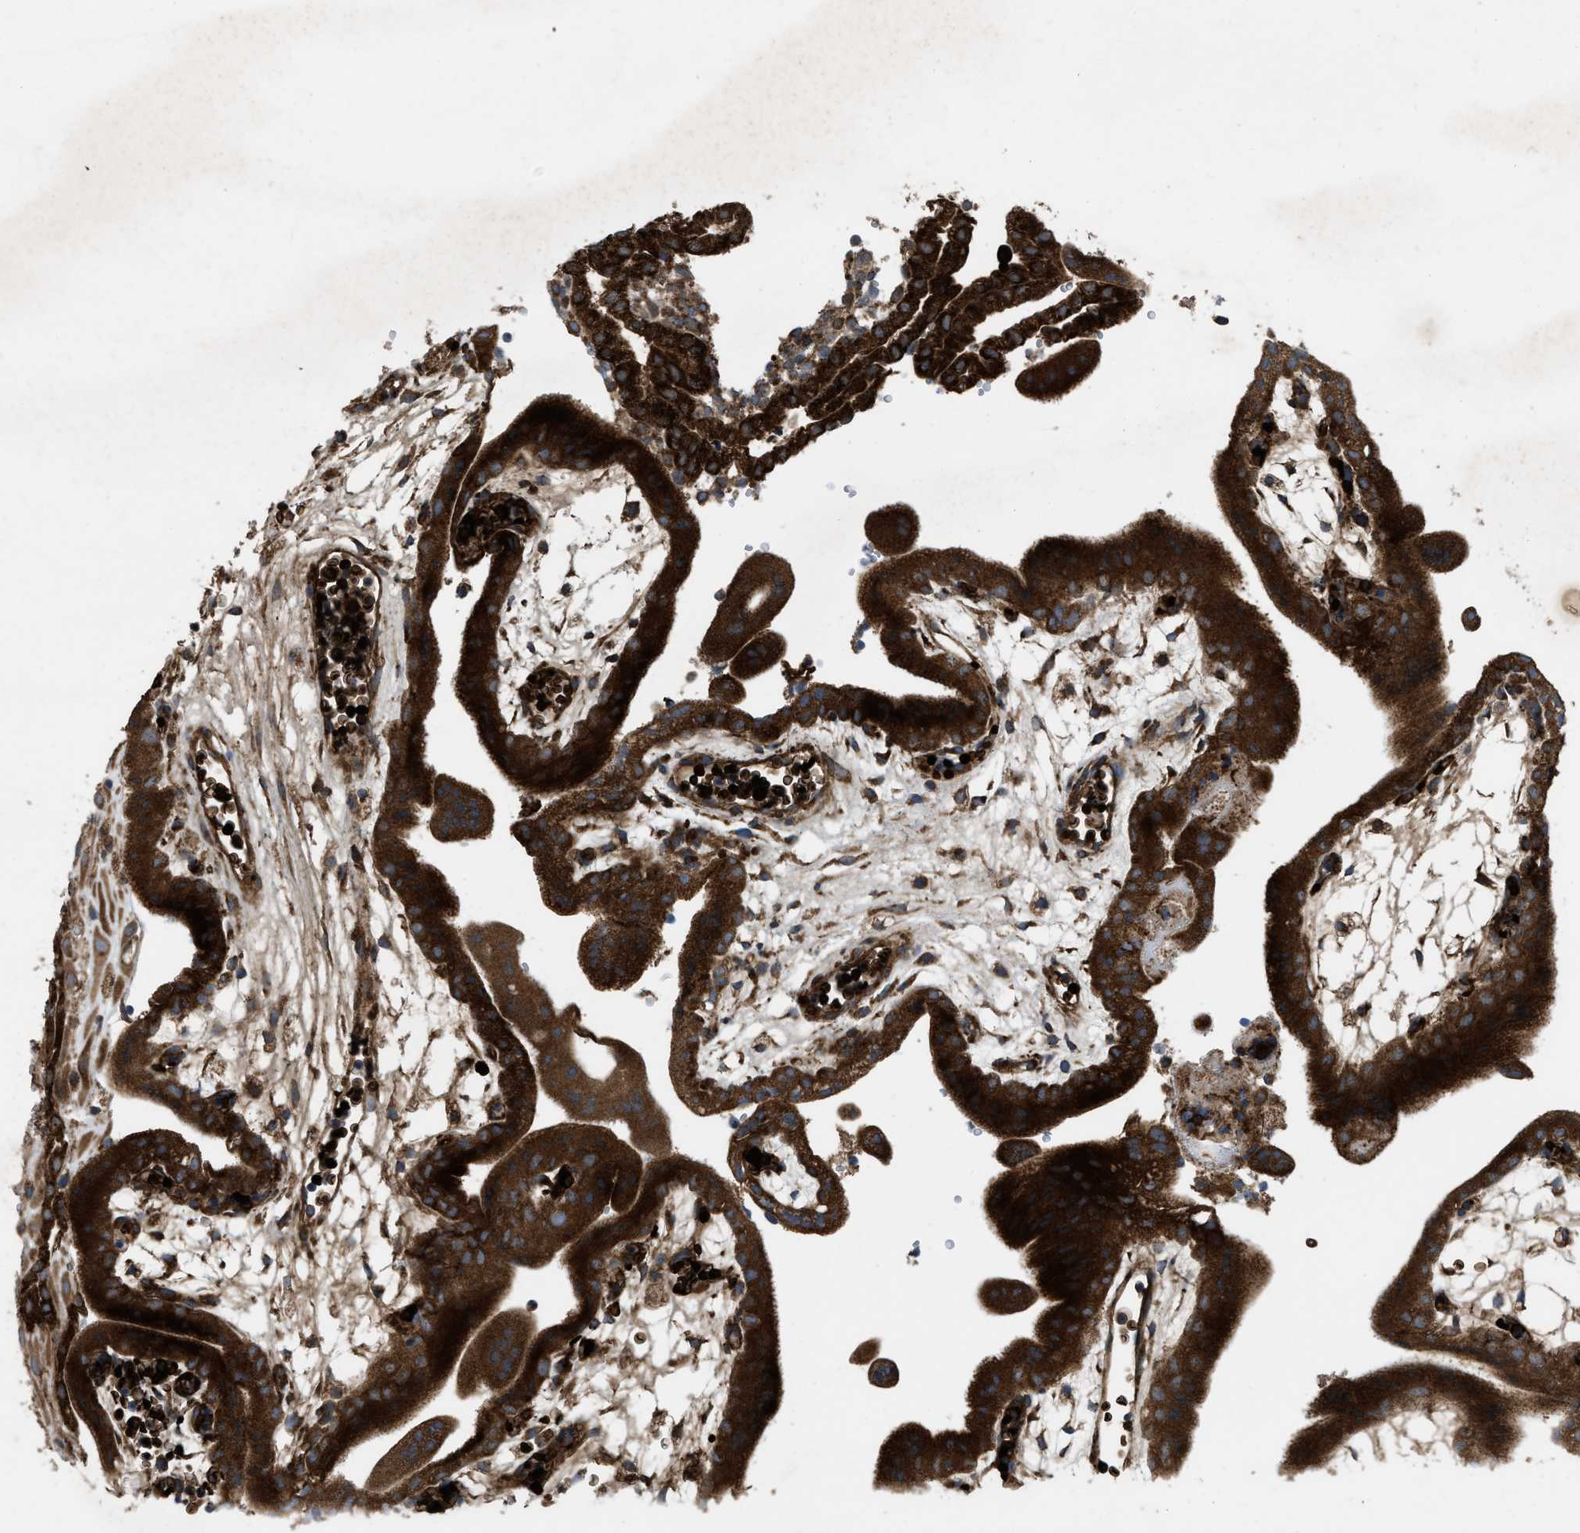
{"staining": {"intensity": "strong", "quantity": ">75%", "location": "cytoplasmic/membranous"}, "tissue": "placenta", "cell_type": "Trophoblastic cells", "image_type": "normal", "snomed": [{"axis": "morphology", "description": "Normal tissue, NOS"}, {"axis": "topography", "description": "Placenta"}], "caption": "Protein staining reveals strong cytoplasmic/membranous expression in about >75% of trophoblastic cells in normal placenta.", "gene": "PER3", "patient": {"sex": "female", "age": 18}}